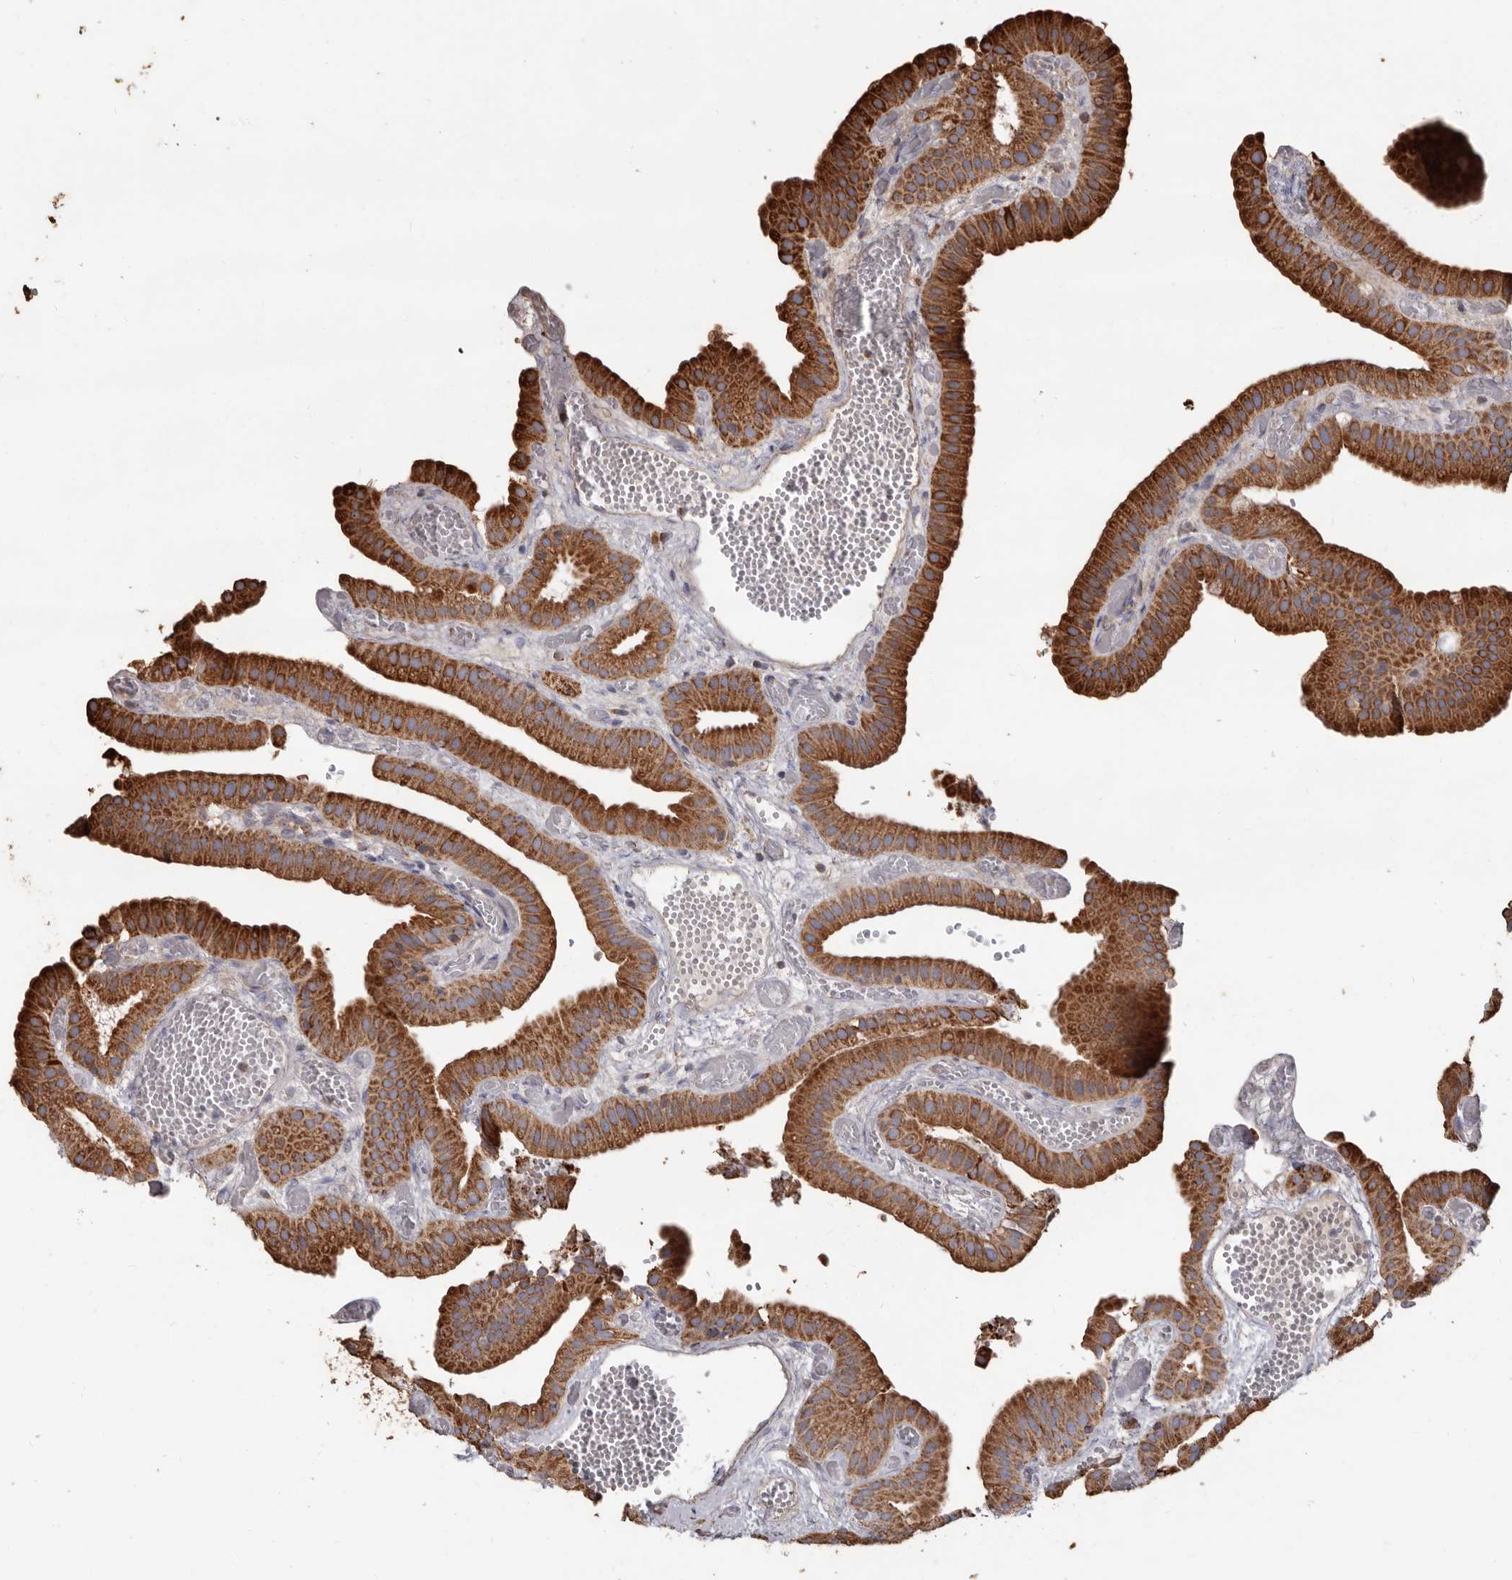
{"staining": {"intensity": "strong", "quantity": ">75%", "location": "cytoplasmic/membranous"}, "tissue": "gallbladder", "cell_type": "Glandular cells", "image_type": "normal", "snomed": [{"axis": "morphology", "description": "Normal tissue, NOS"}, {"axis": "topography", "description": "Gallbladder"}], "caption": "Immunohistochemical staining of normal gallbladder demonstrates >75% levels of strong cytoplasmic/membranous protein expression in approximately >75% of glandular cells. (brown staining indicates protein expression, while blue staining denotes nuclei).", "gene": "OSGIN2", "patient": {"sex": "female", "age": 64}}